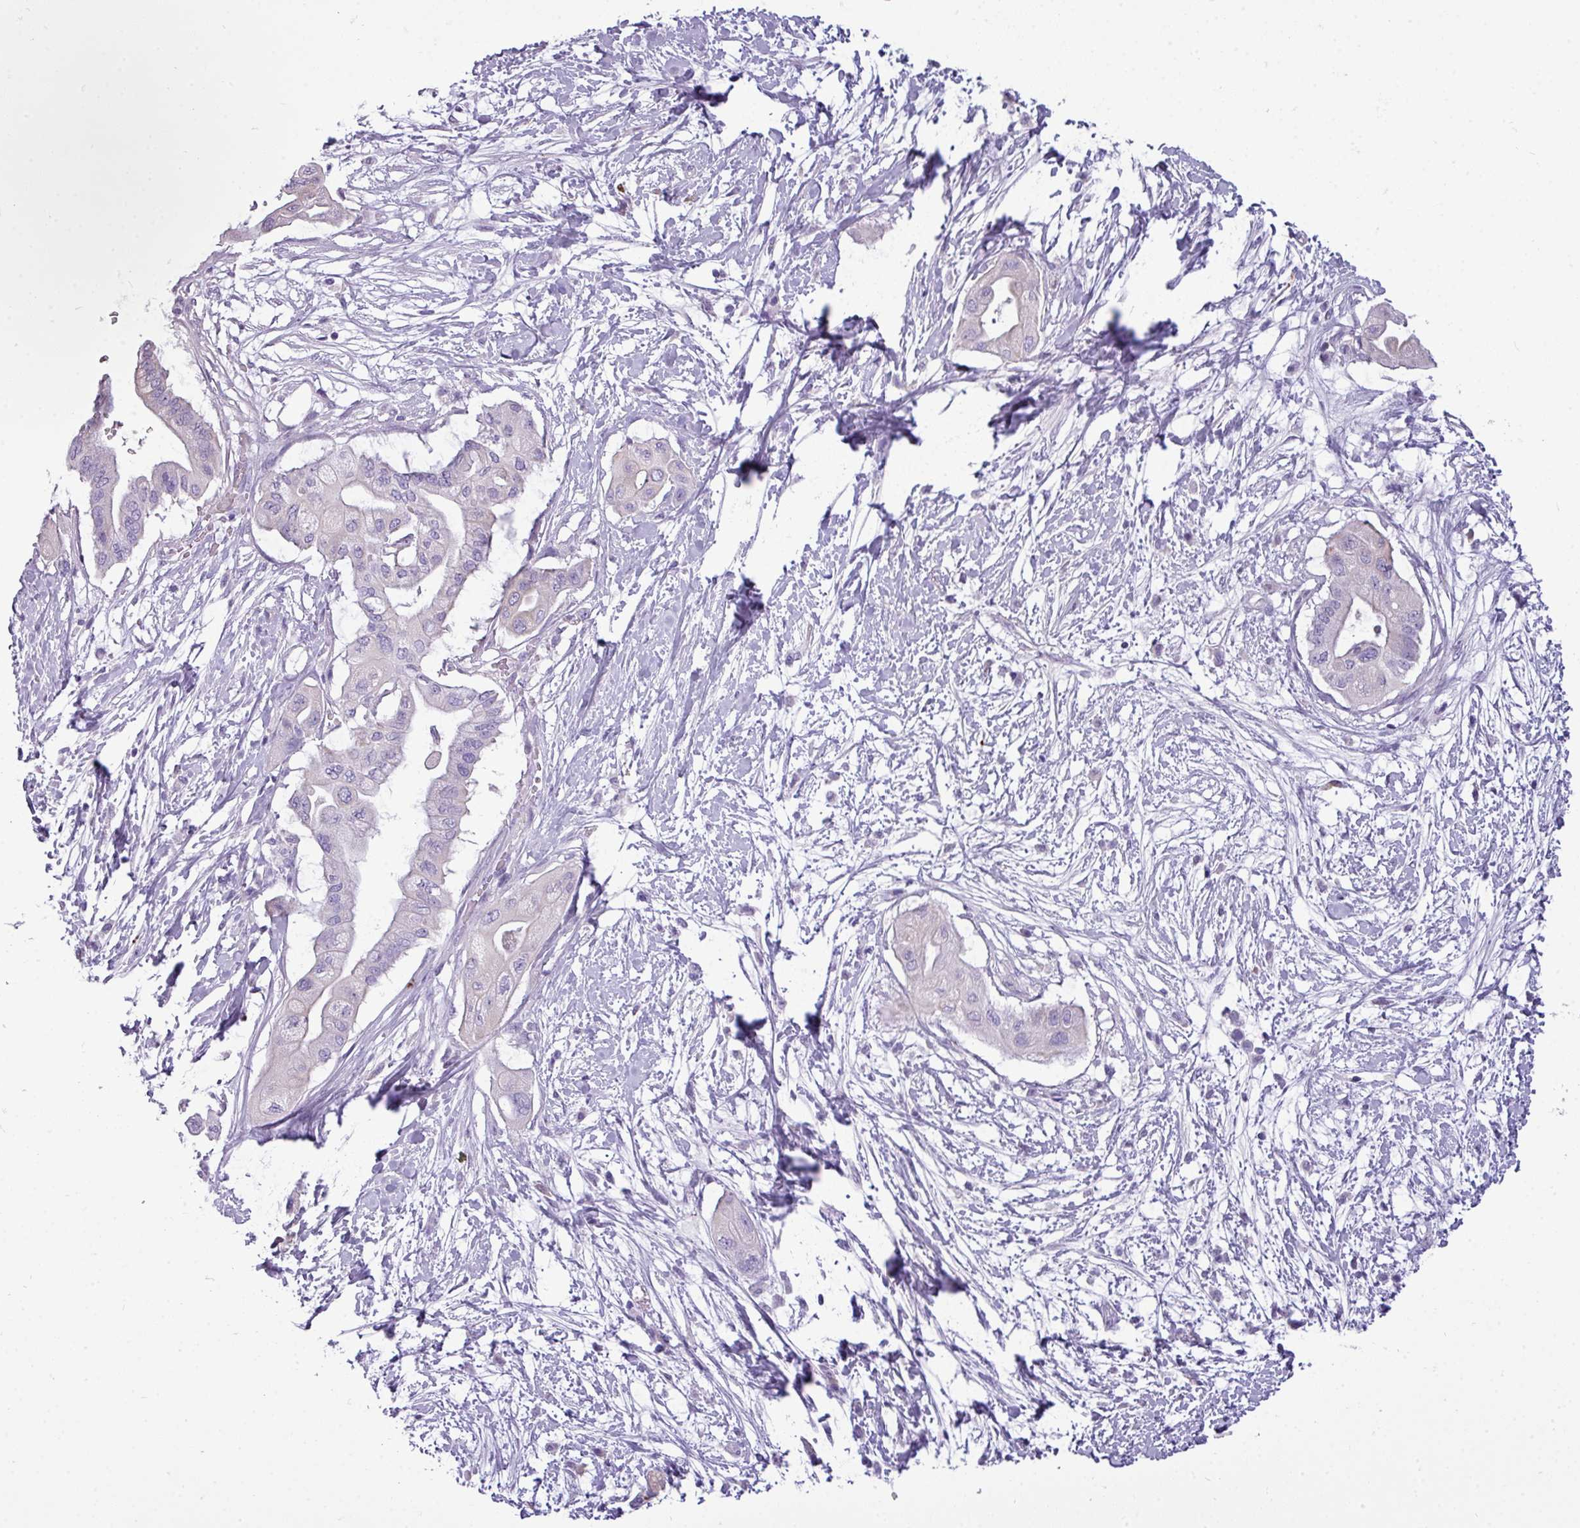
{"staining": {"intensity": "negative", "quantity": "none", "location": "none"}, "tissue": "pancreatic cancer", "cell_type": "Tumor cells", "image_type": "cancer", "snomed": [{"axis": "morphology", "description": "Adenocarcinoma, NOS"}, {"axis": "topography", "description": "Pancreas"}], "caption": "Immunohistochemistry of human pancreatic cancer displays no staining in tumor cells.", "gene": "DNAAF9", "patient": {"sex": "male", "age": 68}}